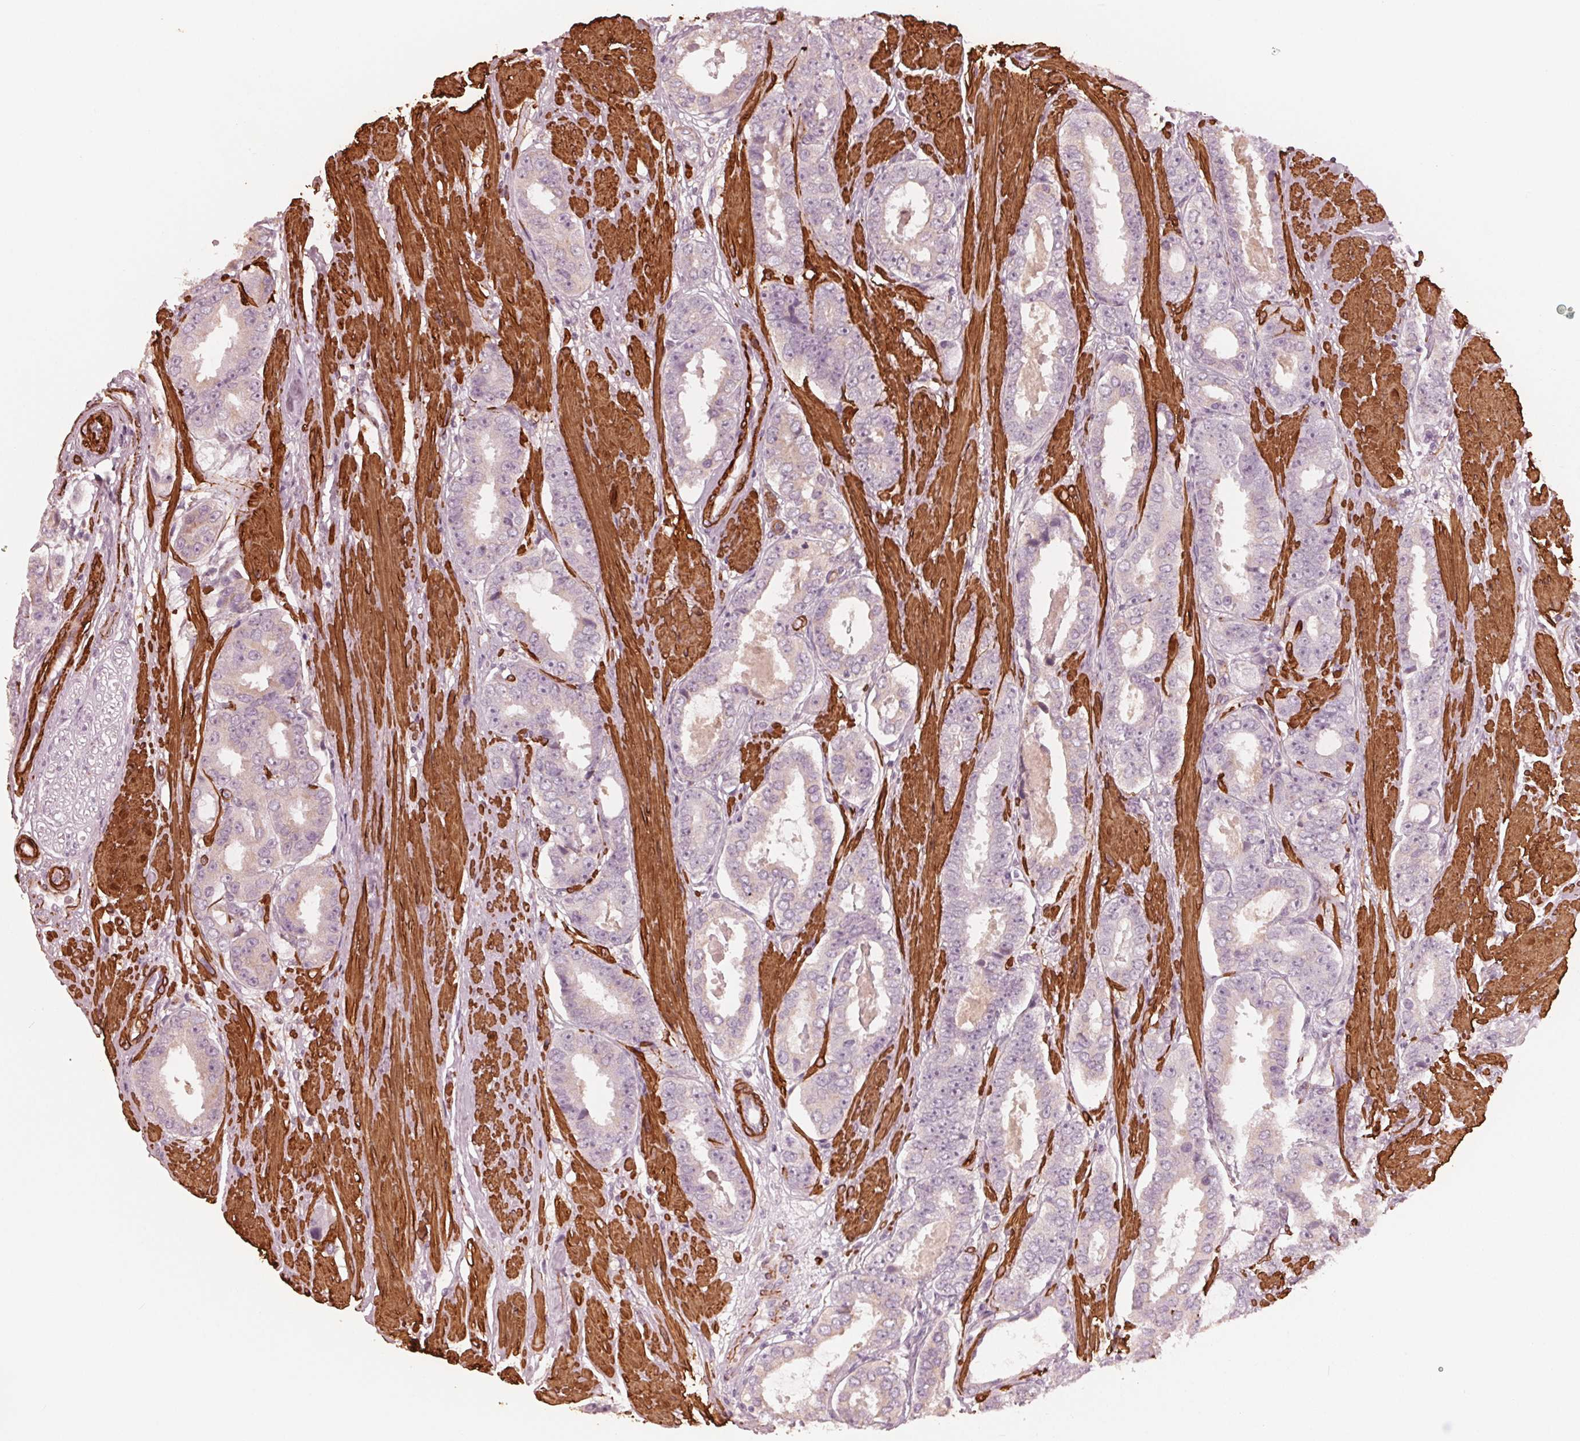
{"staining": {"intensity": "negative", "quantity": "none", "location": "none"}, "tissue": "prostate cancer", "cell_type": "Tumor cells", "image_type": "cancer", "snomed": [{"axis": "morphology", "description": "Adenocarcinoma, High grade"}, {"axis": "topography", "description": "Prostate"}], "caption": "IHC of prostate cancer (adenocarcinoma (high-grade)) demonstrates no positivity in tumor cells. (Stains: DAB immunohistochemistry (IHC) with hematoxylin counter stain, Microscopy: brightfield microscopy at high magnification).", "gene": "MIER3", "patient": {"sex": "male", "age": 63}}